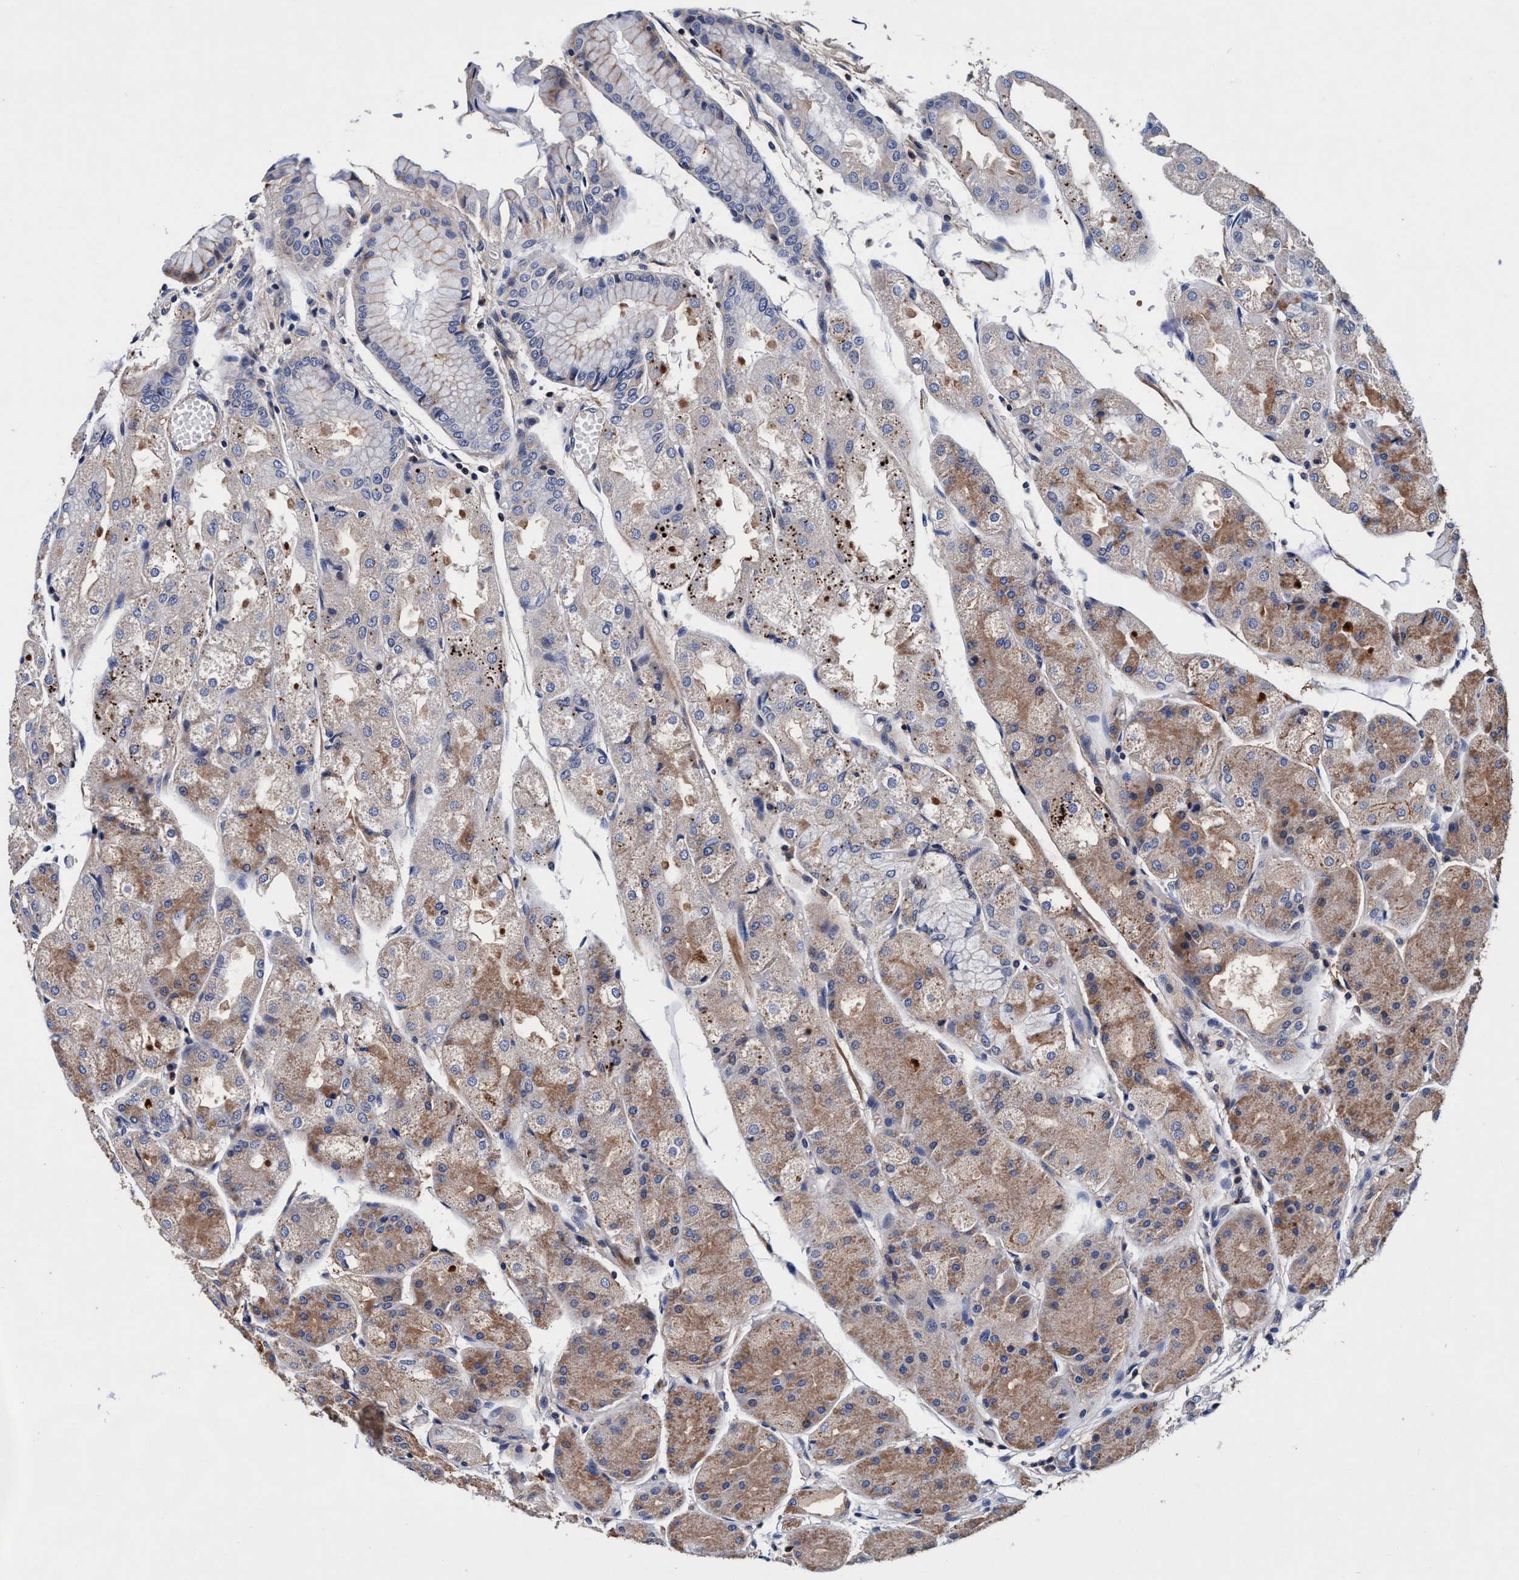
{"staining": {"intensity": "moderate", "quantity": "25%-75%", "location": "cytoplasmic/membranous"}, "tissue": "stomach", "cell_type": "Glandular cells", "image_type": "normal", "snomed": [{"axis": "morphology", "description": "Normal tissue, NOS"}, {"axis": "topography", "description": "Stomach, upper"}], "caption": "Protein expression analysis of benign stomach demonstrates moderate cytoplasmic/membranous staining in approximately 25%-75% of glandular cells. The staining was performed using DAB to visualize the protein expression in brown, while the nuclei were stained in blue with hematoxylin (Magnification: 20x).", "gene": "RNF208", "patient": {"sex": "male", "age": 72}}